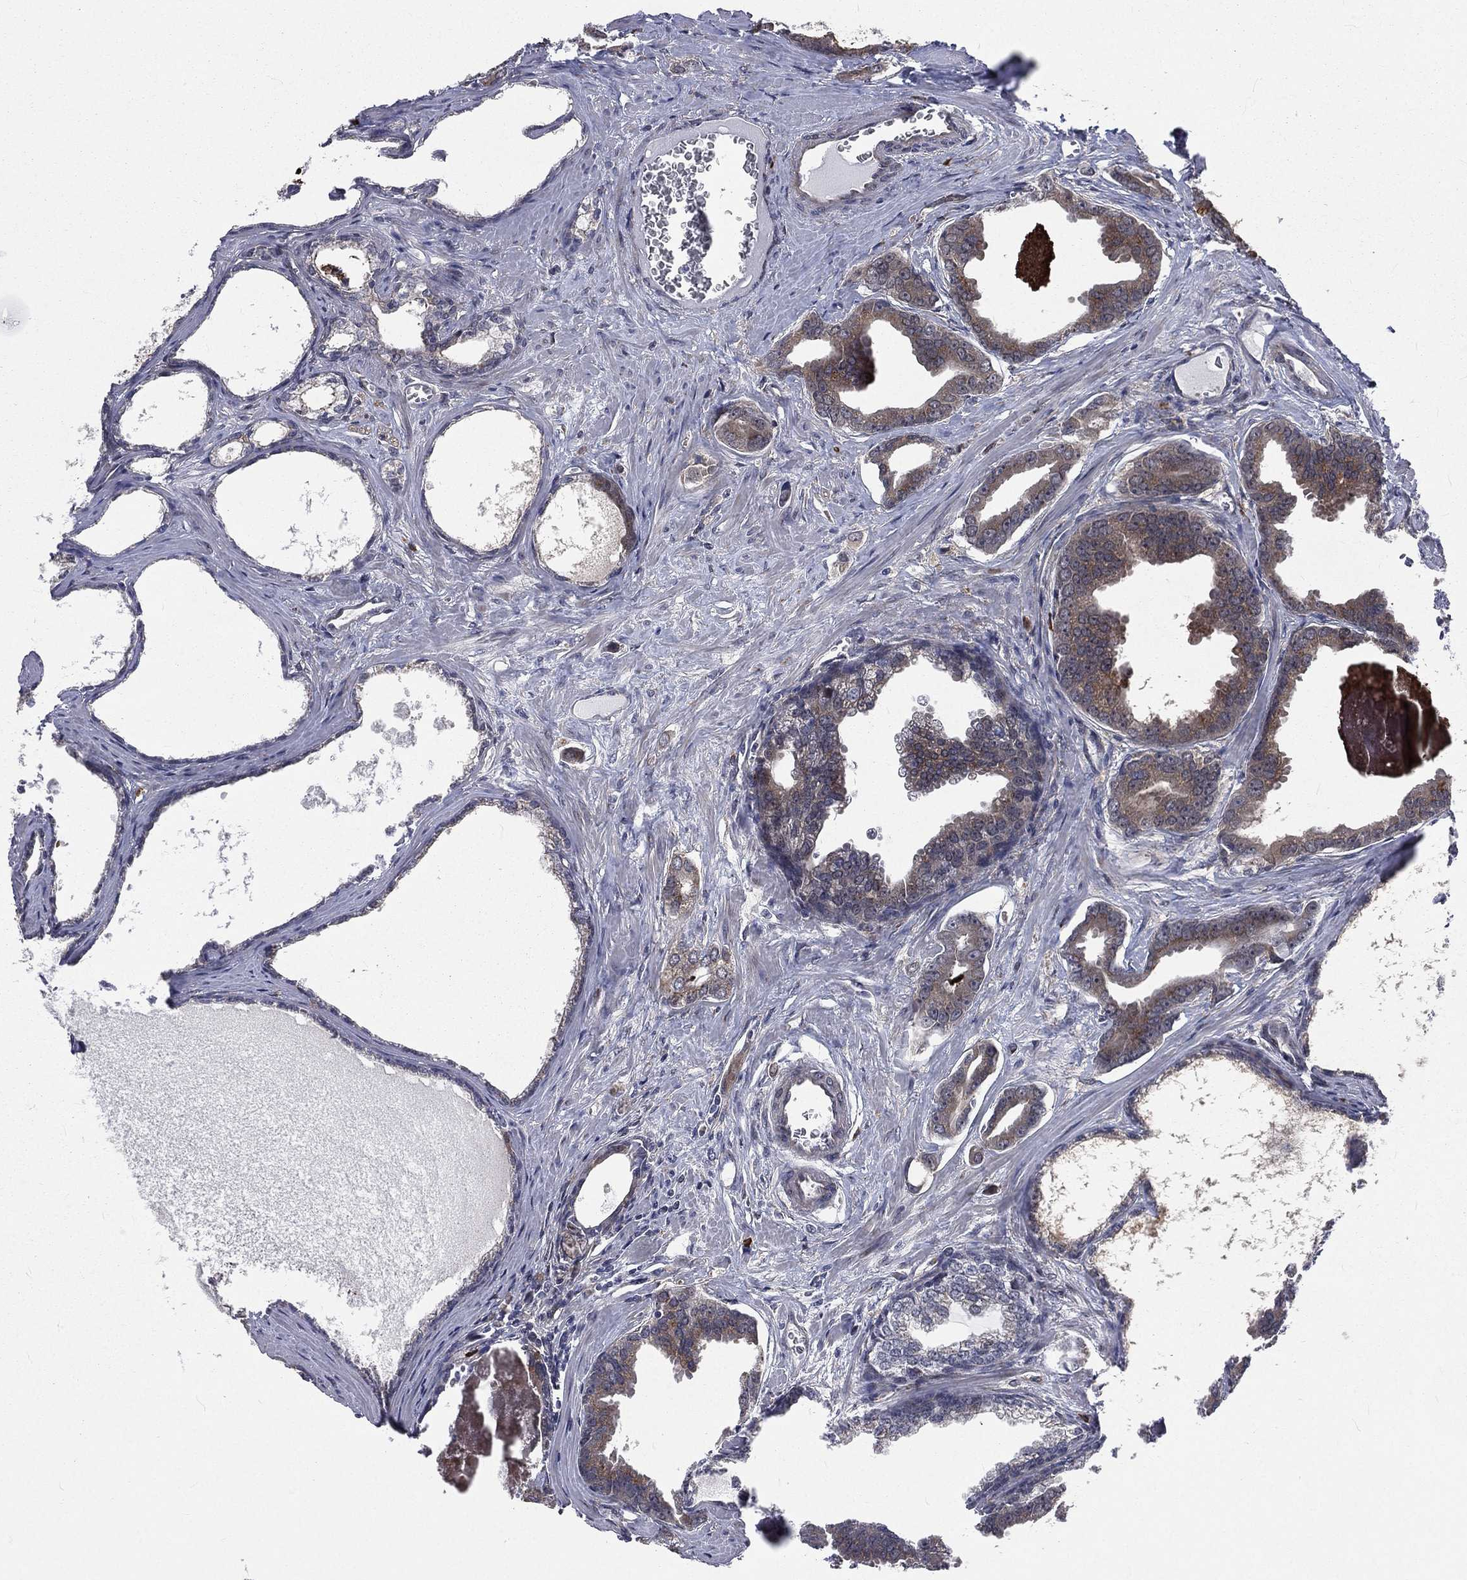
{"staining": {"intensity": "weak", "quantity": "<25%", "location": "cytoplasmic/membranous"}, "tissue": "prostate cancer", "cell_type": "Tumor cells", "image_type": "cancer", "snomed": [{"axis": "morphology", "description": "Adenocarcinoma, NOS"}, {"axis": "topography", "description": "Prostate"}], "caption": "The image displays no significant expression in tumor cells of prostate adenocarcinoma. (Immunohistochemistry, brightfield microscopy, high magnification).", "gene": "ARL3", "patient": {"sex": "male", "age": 66}}